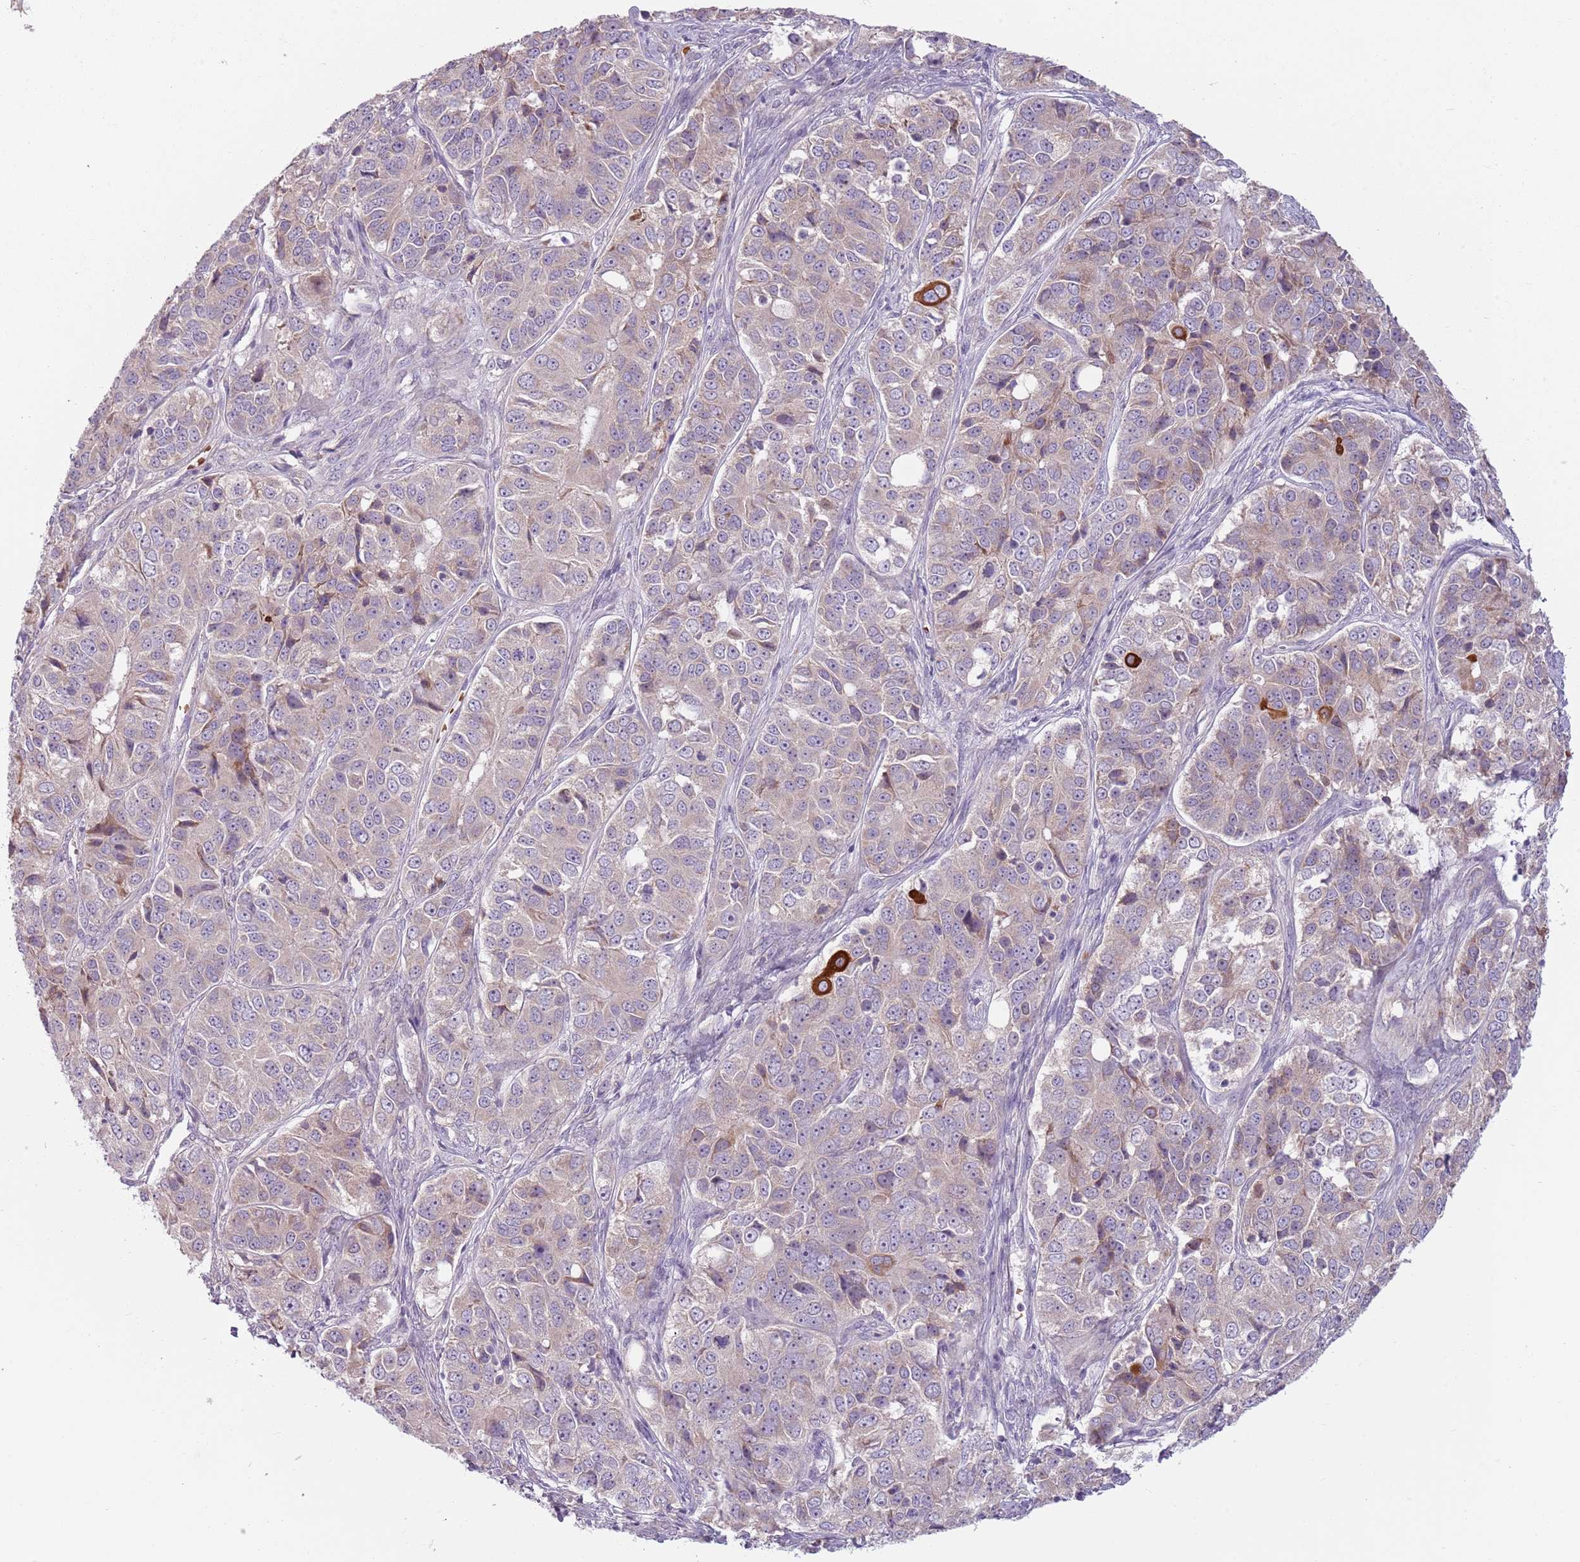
{"staining": {"intensity": "strong", "quantity": "<25%", "location": "cytoplasmic/membranous"}, "tissue": "ovarian cancer", "cell_type": "Tumor cells", "image_type": "cancer", "snomed": [{"axis": "morphology", "description": "Carcinoma, endometroid"}, {"axis": "topography", "description": "Ovary"}], "caption": "Immunohistochemistry (IHC) histopathology image of neoplastic tissue: ovarian cancer stained using immunohistochemistry shows medium levels of strong protein expression localized specifically in the cytoplasmic/membranous of tumor cells, appearing as a cytoplasmic/membranous brown color.", "gene": "HSPA14", "patient": {"sex": "female", "age": 51}}